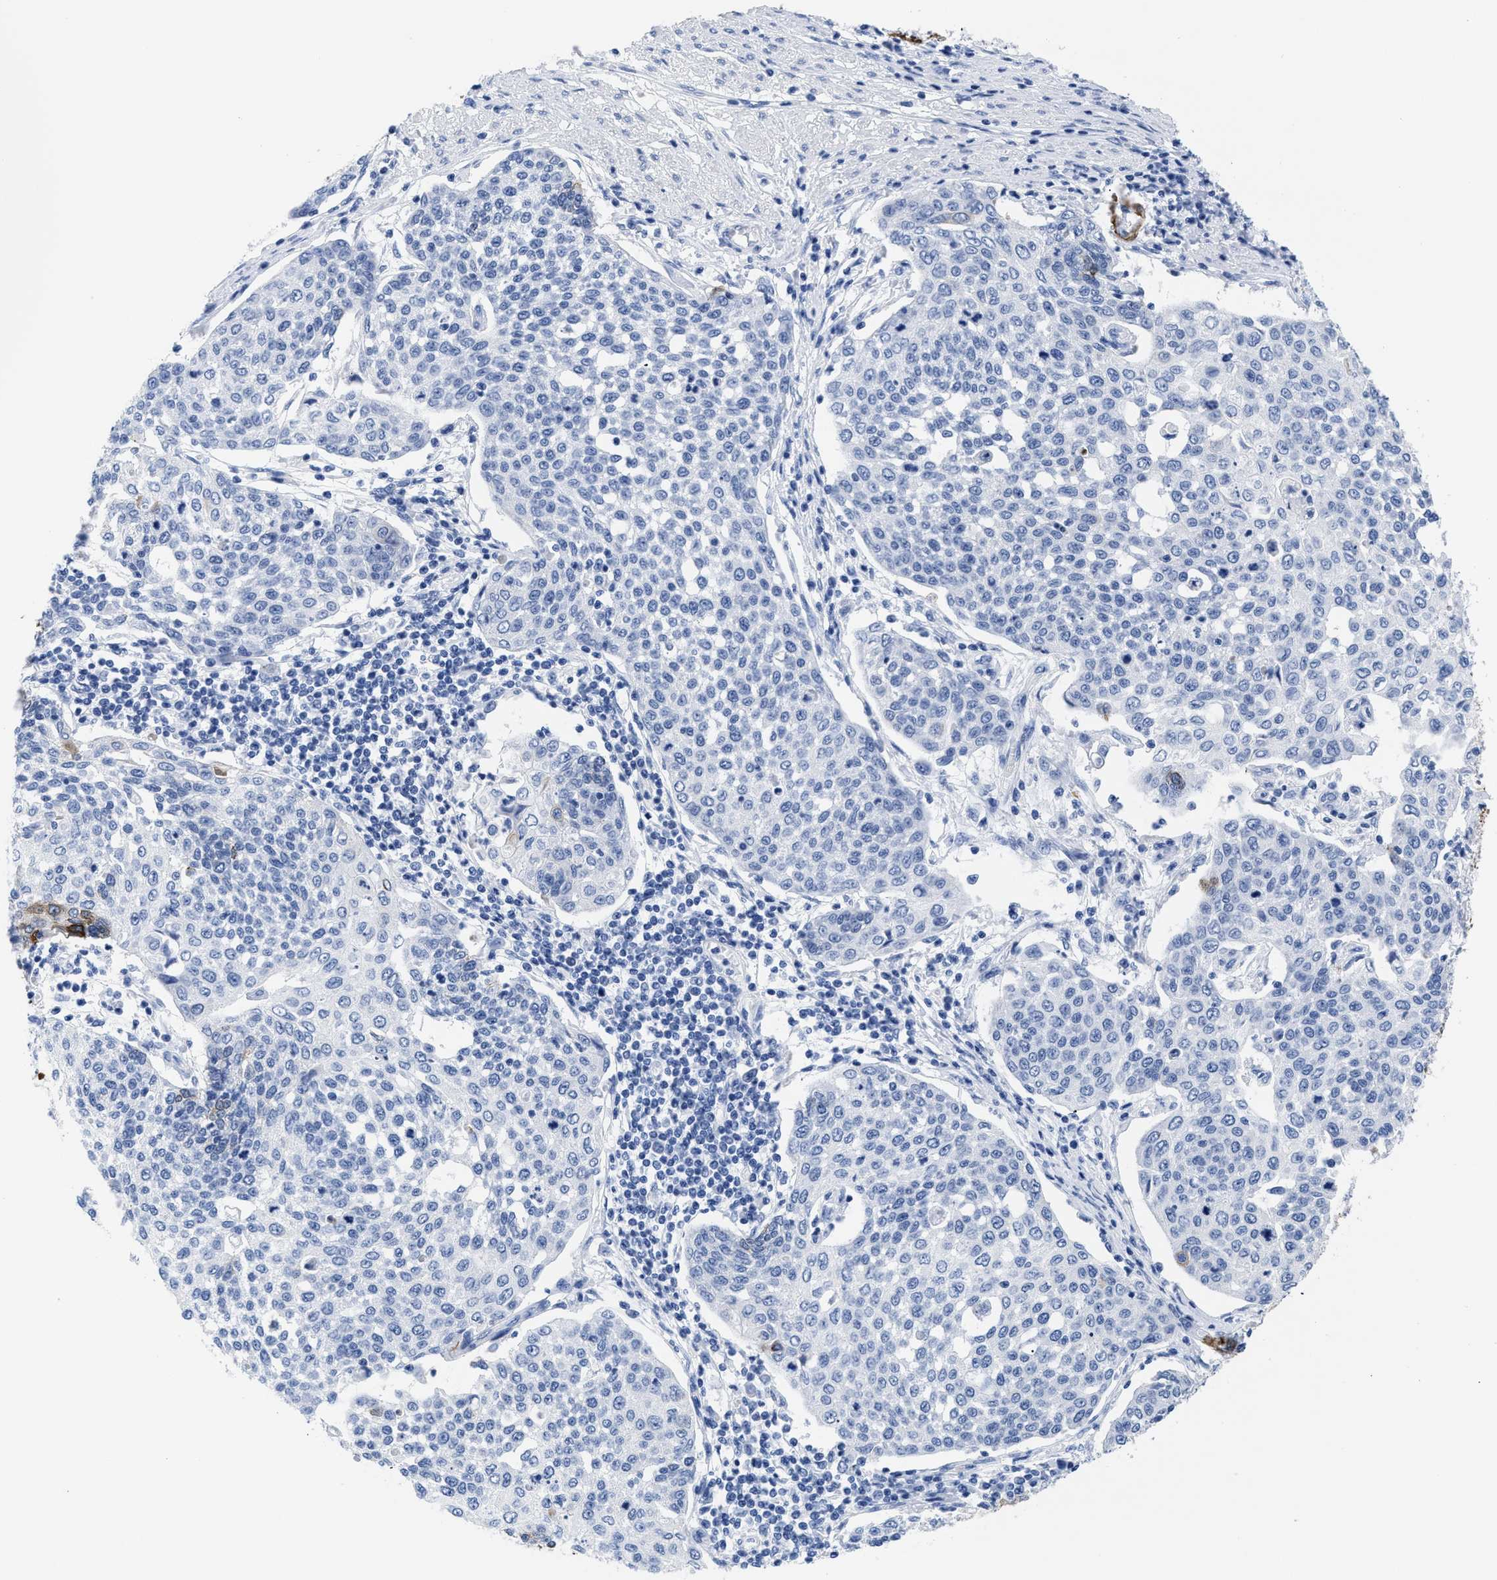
{"staining": {"intensity": "negative", "quantity": "none", "location": "none"}, "tissue": "cervical cancer", "cell_type": "Tumor cells", "image_type": "cancer", "snomed": [{"axis": "morphology", "description": "Squamous cell carcinoma, NOS"}, {"axis": "topography", "description": "Cervix"}], "caption": "A high-resolution photomicrograph shows immunohistochemistry staining of cervical squamous cell carcinoma, which reveals no significant expression in tumor cells.", "gene": "DUSP26", "patient": {"sex": "female", "age": 34}}